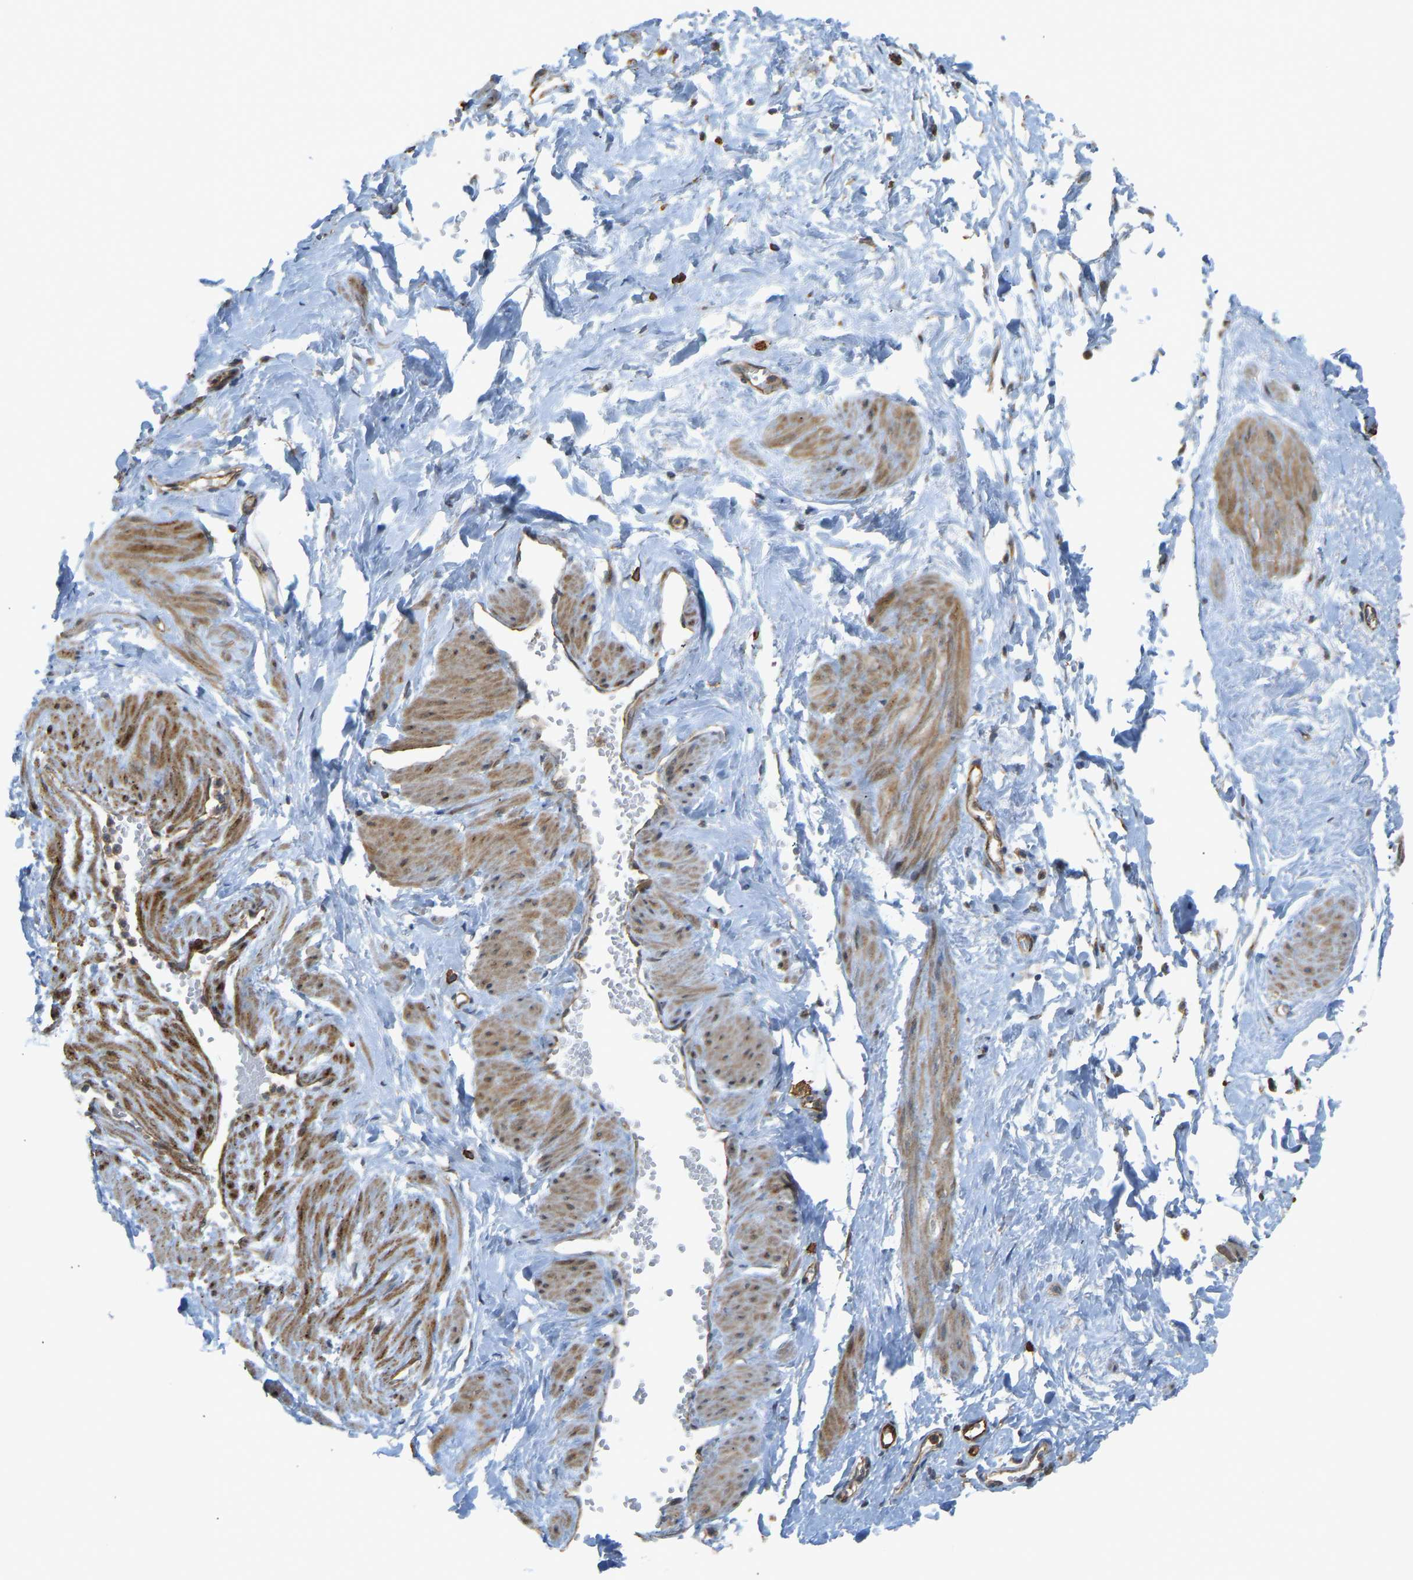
{"staining": {"intensity": "weak", "quantity": ">75%", "location": "cytoplasmic/membranous"}, "tissue": "adipose tissue", "cell_type": "Adipocytes", "image_type": "normal", "snomed": [{"axis": "morphology", "description": "Normal tissue, NOS"}, {"axis": "topography", "description": "Soft tissue"}, {"axis": "topography", "description": "Vascular tissue"}], "caption": "Immunohistochemical staining of normal human adipose tissue shows >75% levels of weak cytoplasmic/membranous protein positivity in approximately >75% of adipocytes. (DAB = brown stain, brightfield microscopy at high magnification).", "gene": "KIAA1671", "patient": {"sex": "female", "age": 35}}